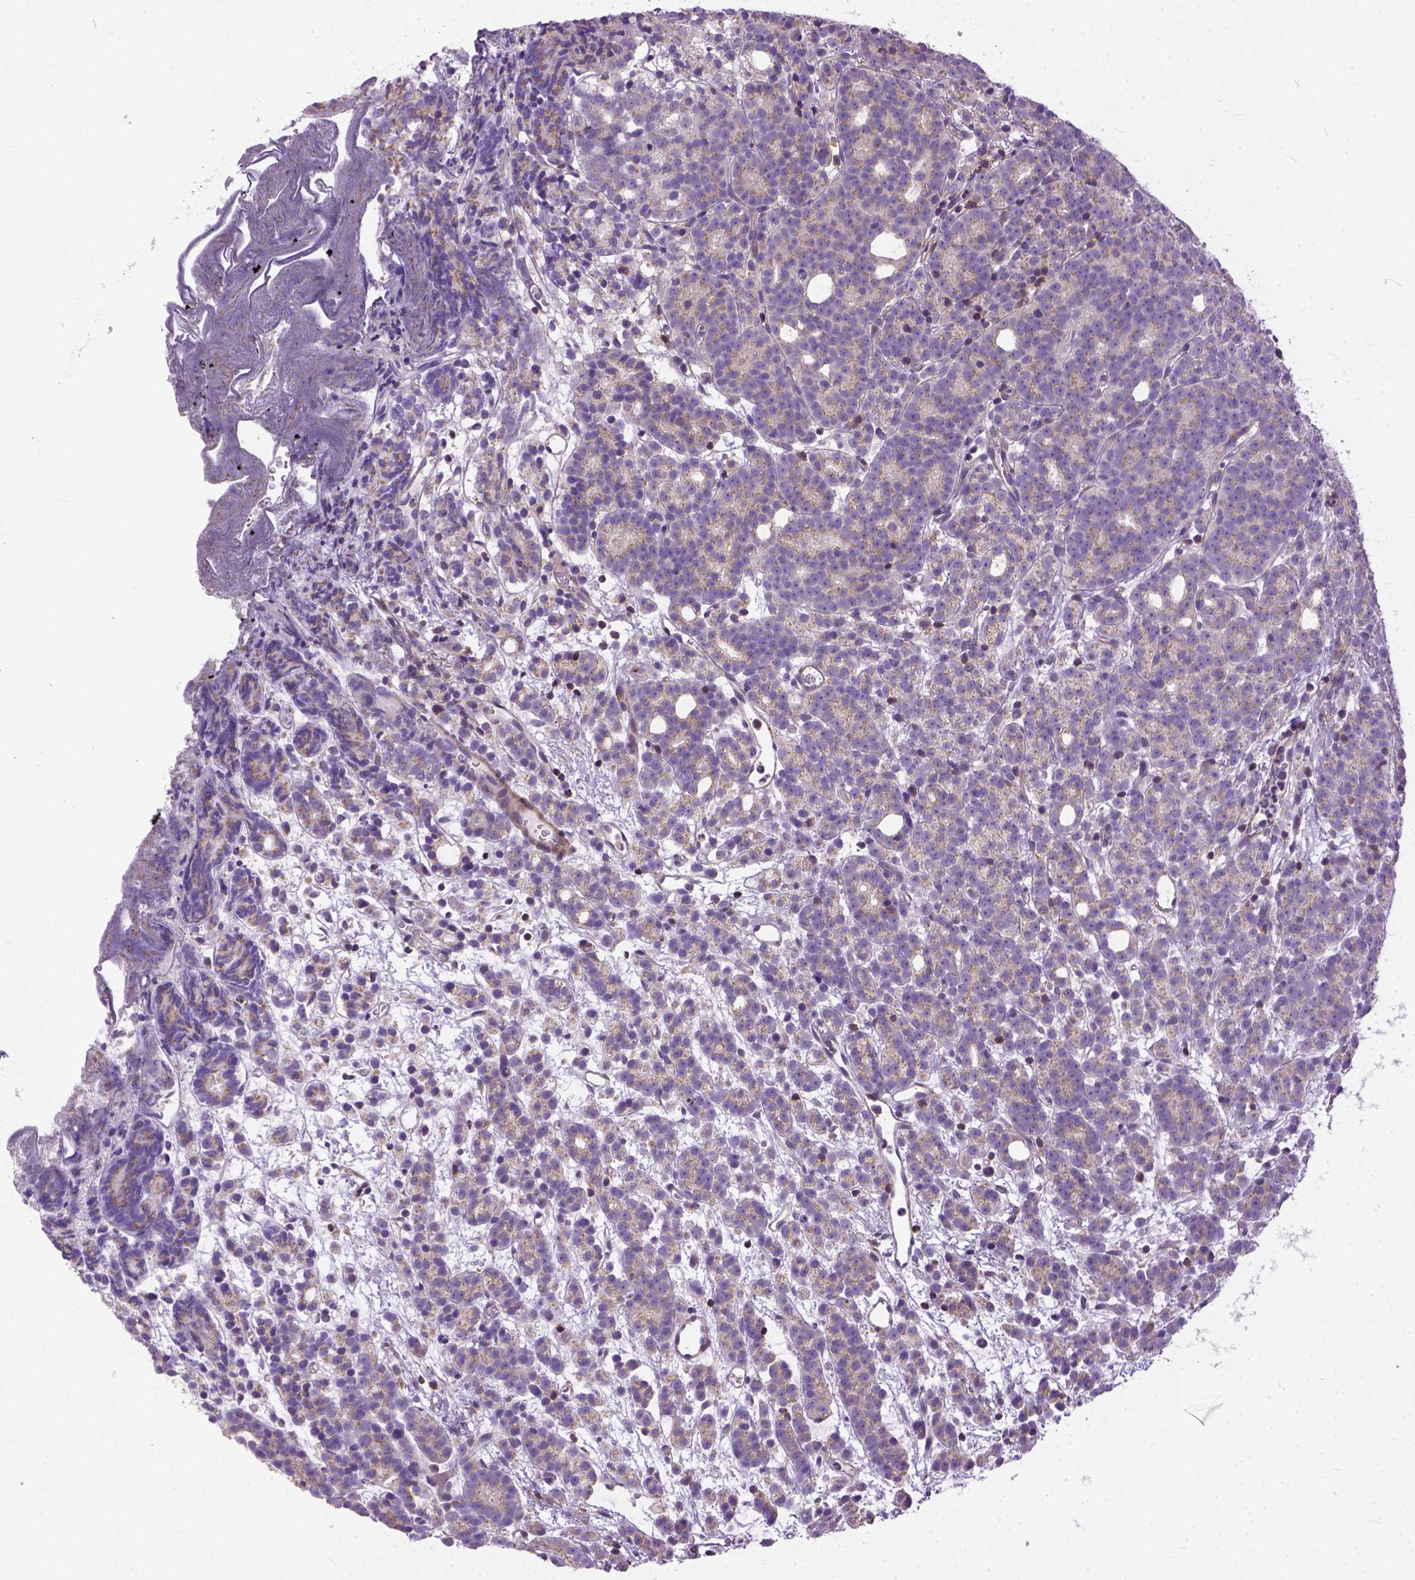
{"staining": {"intensity": "weak", "quantity": "25%-75%", "location": "cytoplasmic/membranous"}, "tissue": "prostate cancer", "cell_type": "Tumor cells", "image_type": "cancer", "snomed": [{"axis": "morphology", "description": "Adenocarcinoma, High grade"}, {"axis": "topography", "description": "Prostate"}], "caption": "Adenocarcinoma (high-grade) (prostate) stained with a brown dye exhibits weak cytoplasmic/membranous positive expression in approximately 25%-75% of tumor cells.", "gene": "BANF2", "patient": {"sex": "male", "age": 53}}